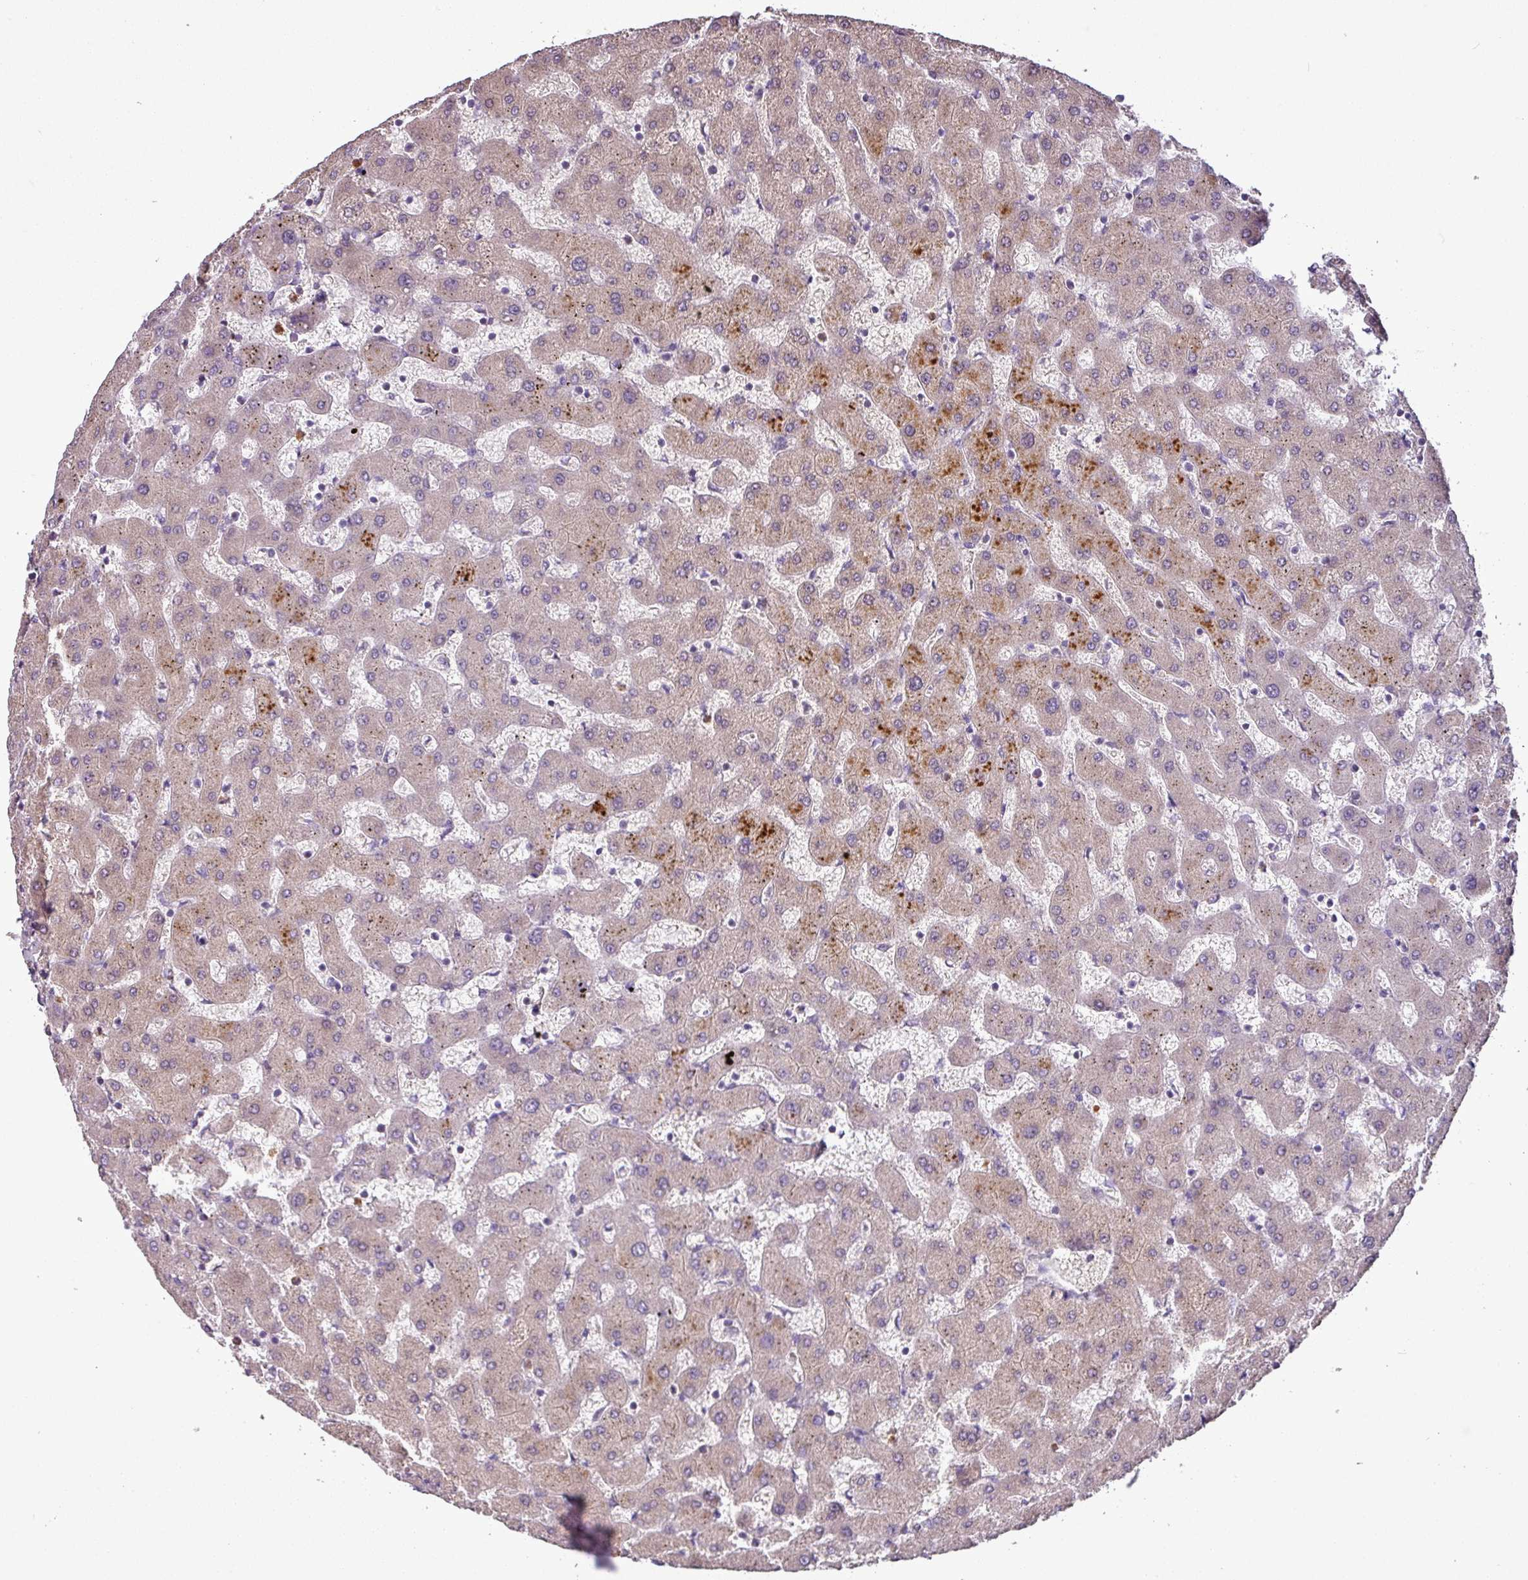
{"staining": {"intensity": "negative", "quantity": "none", "location": "none"}, "tissue": "liver", "cell_type": "Cholangiocytes", "image_type": "normal", "snomed": [{"axis": "morphology", "description": "Normal tissue, NOS"}, {"axis": "topography", "description": "Liver"}], "caption": "Immunohistochemistry micrograph of normal liver stained for a protein (brown), which shows no positivity in cholangiocytes.", "gene": "PNMA6A", "patient": {"sex": "female", "age": 63}}